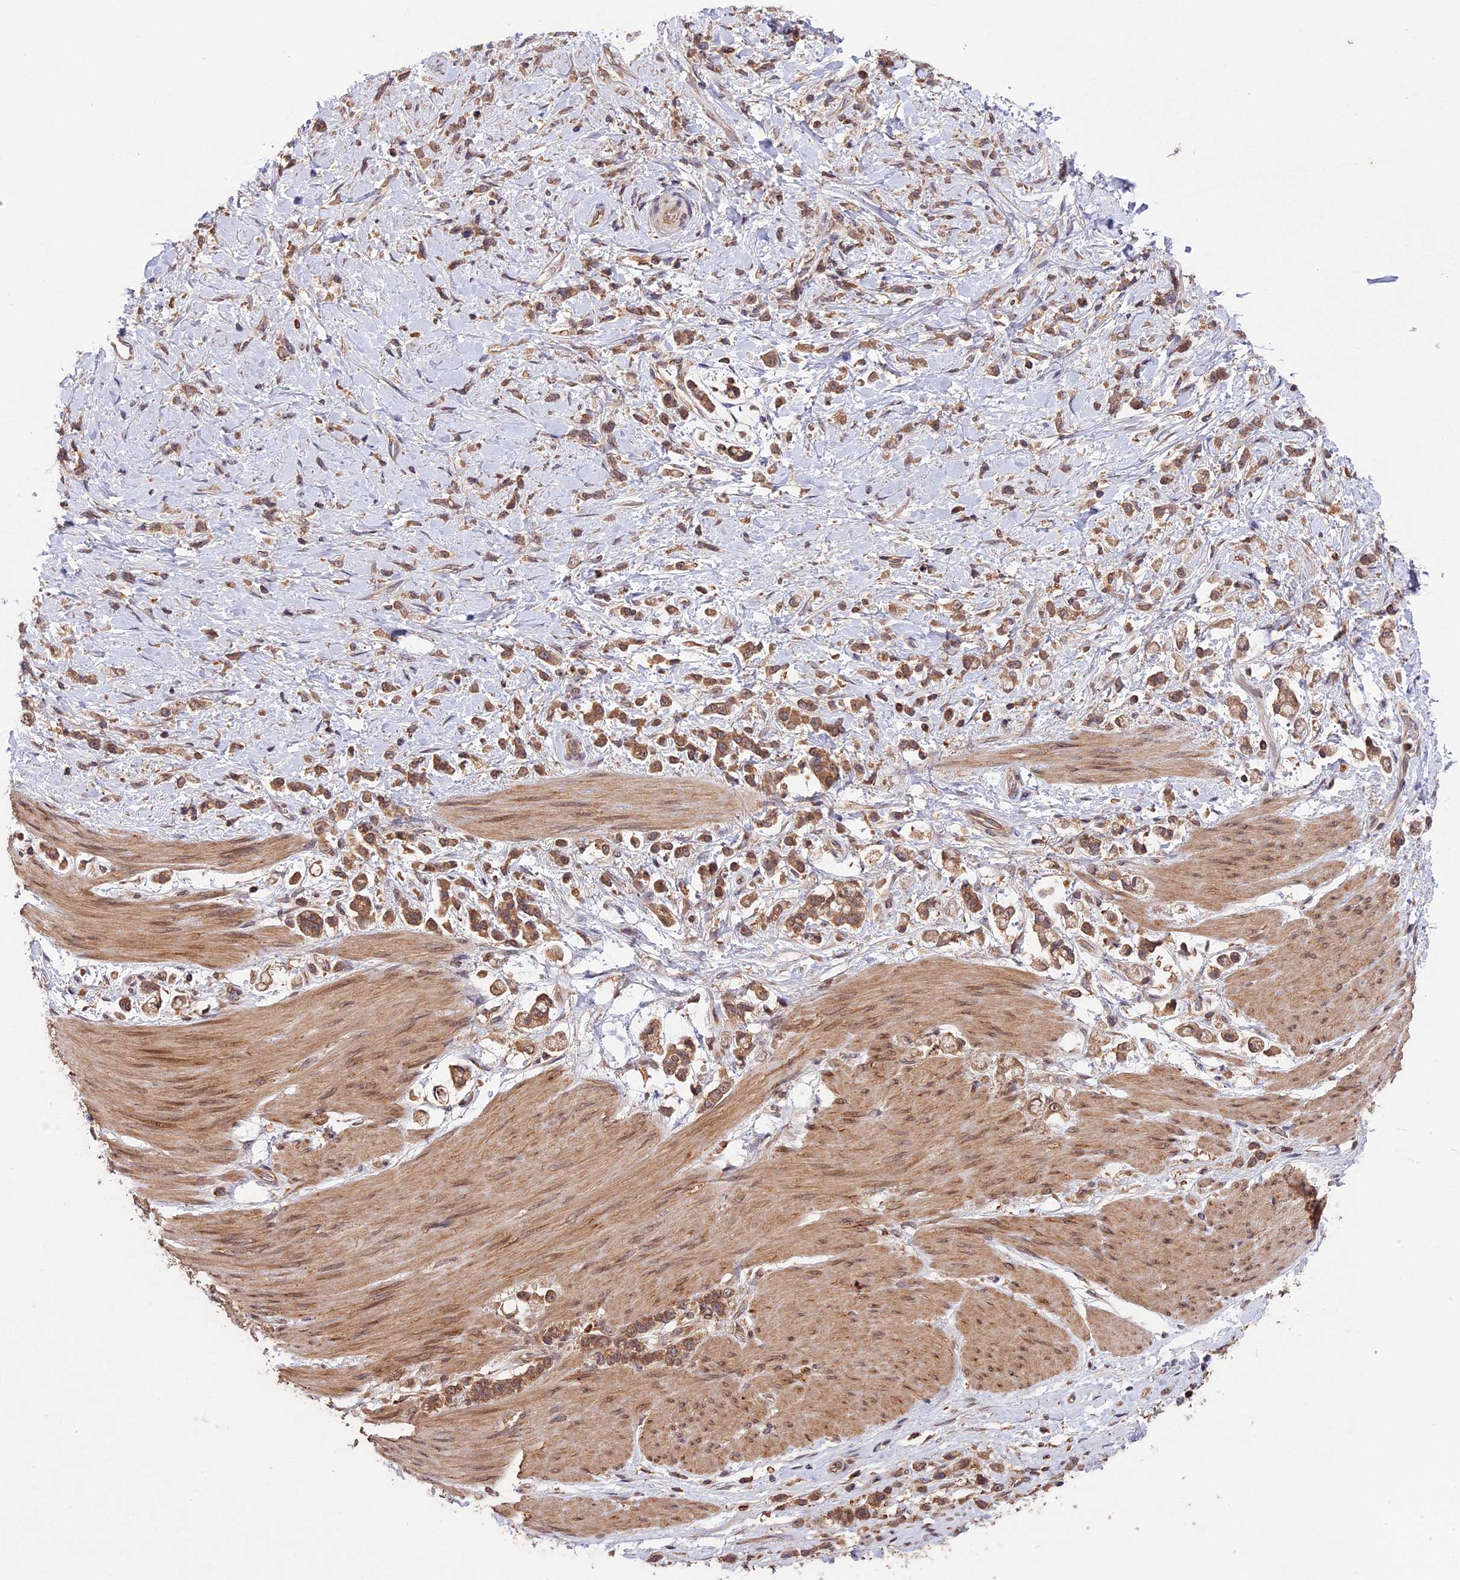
{"staining": {"intensity": "moderate", "quantity": ">75%", "location": "cytoplasmic/membranous"}, "tissue": "stomach cancer", "cell_type": "Tumor cells", "image_type": "cancer", "snomed": [{"axis": "morphology", "description": "Adenocarcinoma, NOS"}, {"axis": "topography", "description": "Stomach"}], "caption": "Stomach cancer (adenocarcinoma) stained with IHC displays moderate cytoplasmic/membranous expression in about >75% of tumor cells. (DAB IHC with brightfield microscopy, high magnification).", "gene": "CHAC1", "patient": {"sex": "female", "age": 60}}